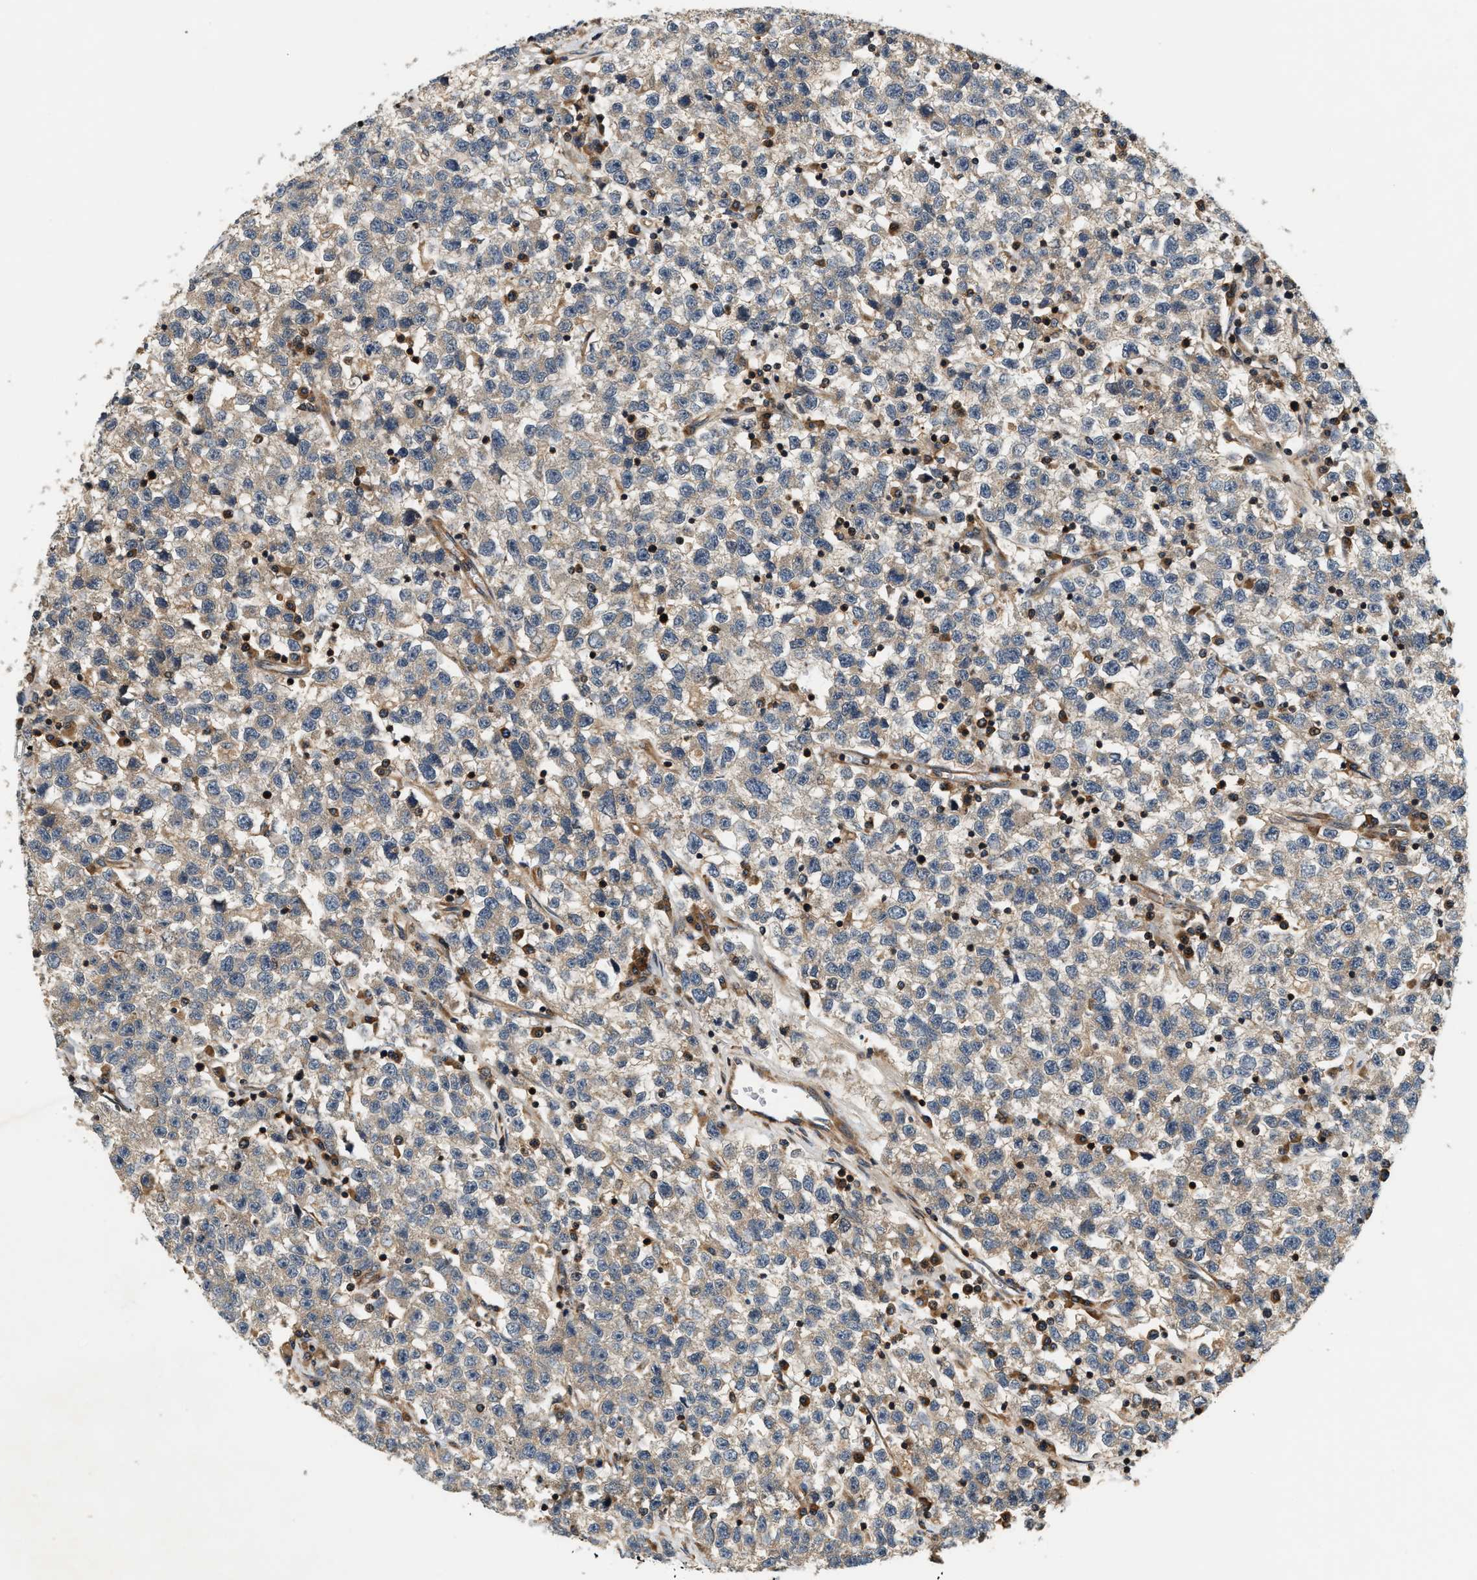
{"staining": {"intensity": "weak", "quantity": "25%-75%", "location": "cytoplasmic/membranous"}, "tissue": "testis cancer", "cell_type": "Tumor cells", "image_type": "cancer", "snomed": [{"axis": "morphology", "description": "Seminoma, NOS"}, {"axis": "topography", "description": "Testis"}], "caption": "IHC photomicrograph of neoplastic tissue: testis cancer (seminoma) stained using immunohistochemistry (IHC) demonstrates low levels of weak protein expression localized specifically in the cytoplasmic/membranous of tumor cells, appearing as a cytoplasmic/membranous brown color.", "gene": "SAMD9", "patient": {"sex": "male", "age": 22}}